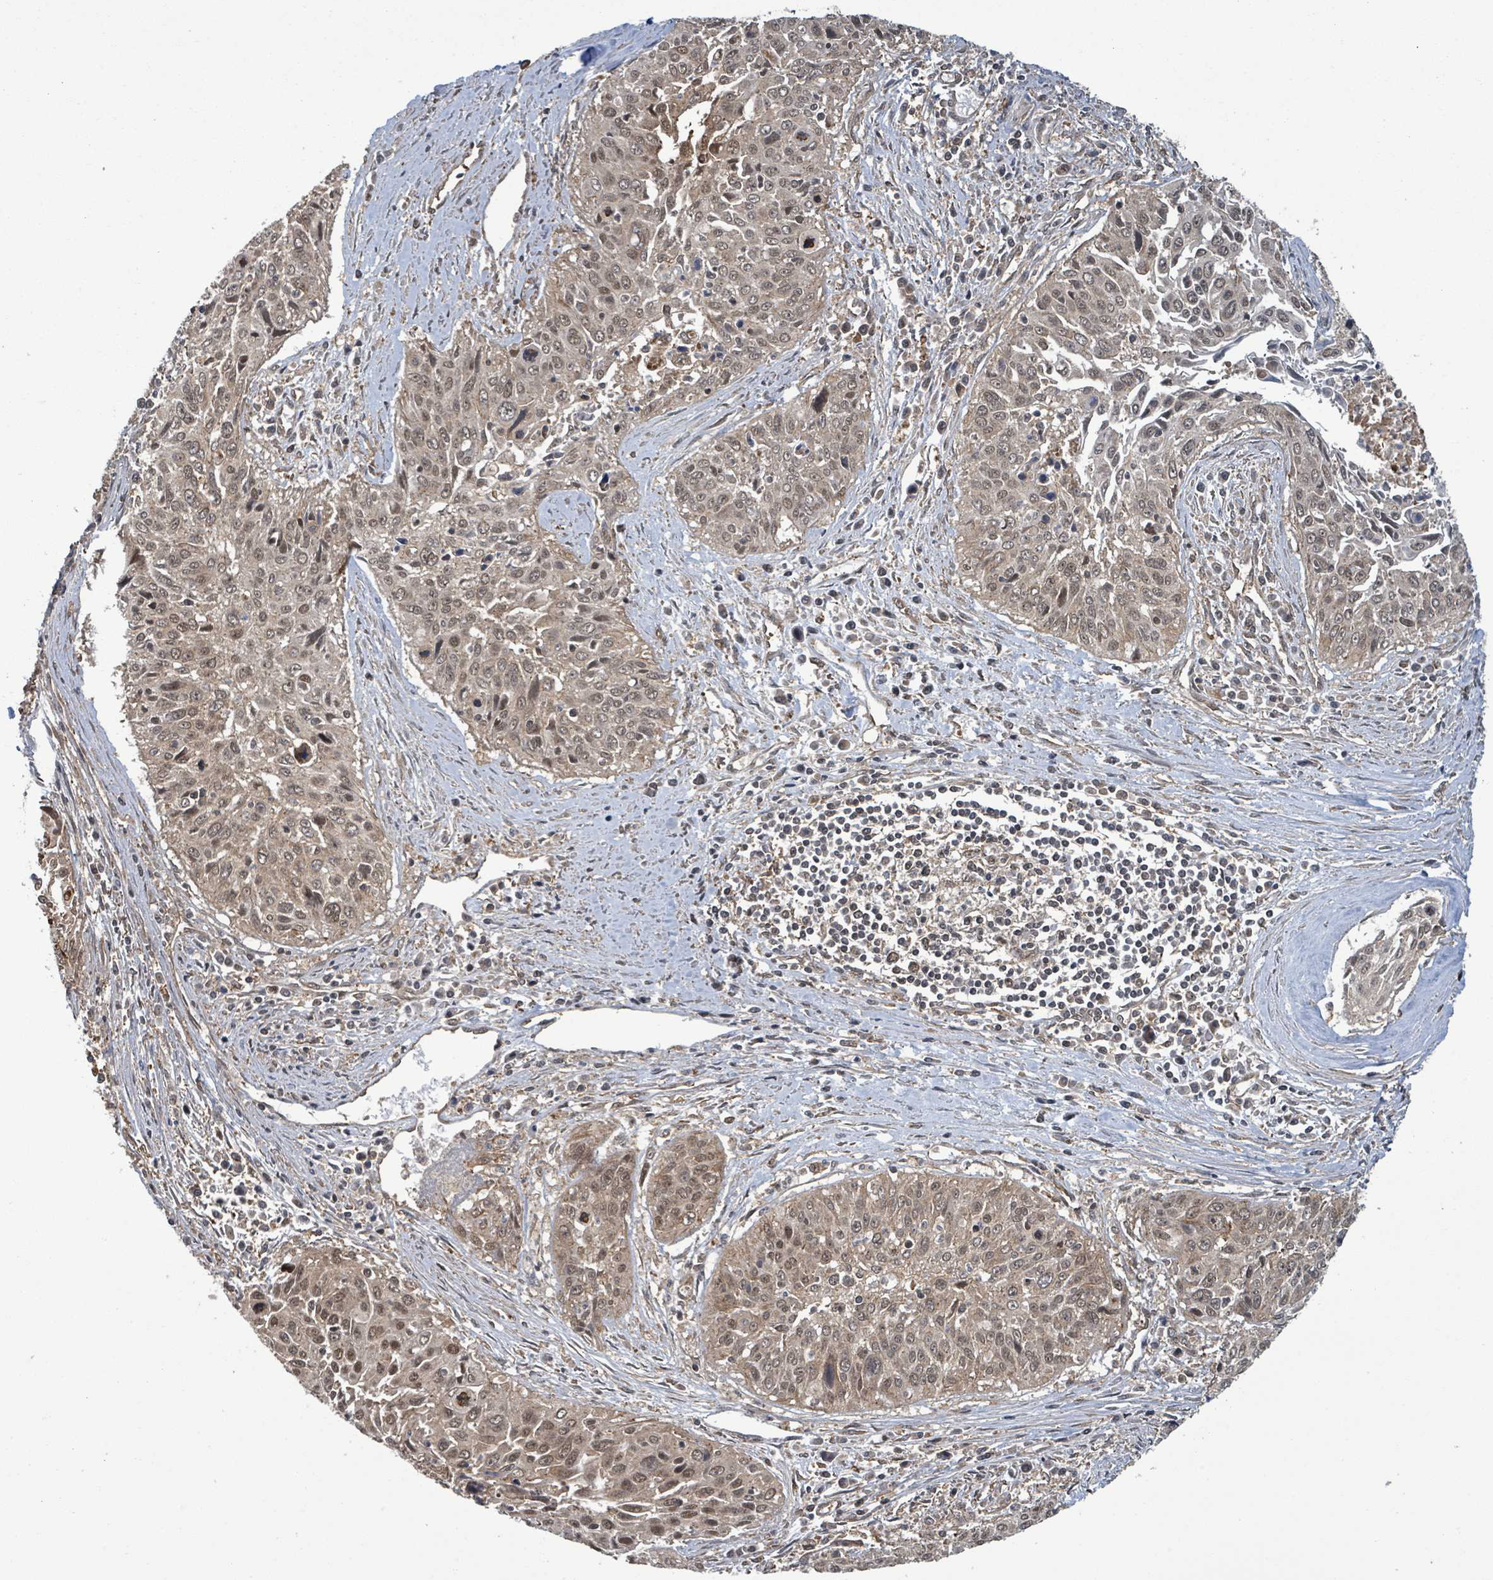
{"staining": {"intensity": "moderate", "quantity": ">75%", "location": "cytoplasmic/membranous,nuclear"}, "tissue": "cervical cancer", "cell_type": "Tumor cells", "image_type": "cancer", "snomed": [{"axis": "morphology", "description": "Squamous cell carcinoma, NOS"}, {"axis": "topography", "description": "Cervix"}], "caption": "Human squamous cell carcinoma (cervical) stained with a brown dye shows moderate cytoplasmic/membranous and nuclear positive expression in approximately >75% of tumor cells.", "gene": "KLC1", "patient": {"sex": "female", "age": 55}}